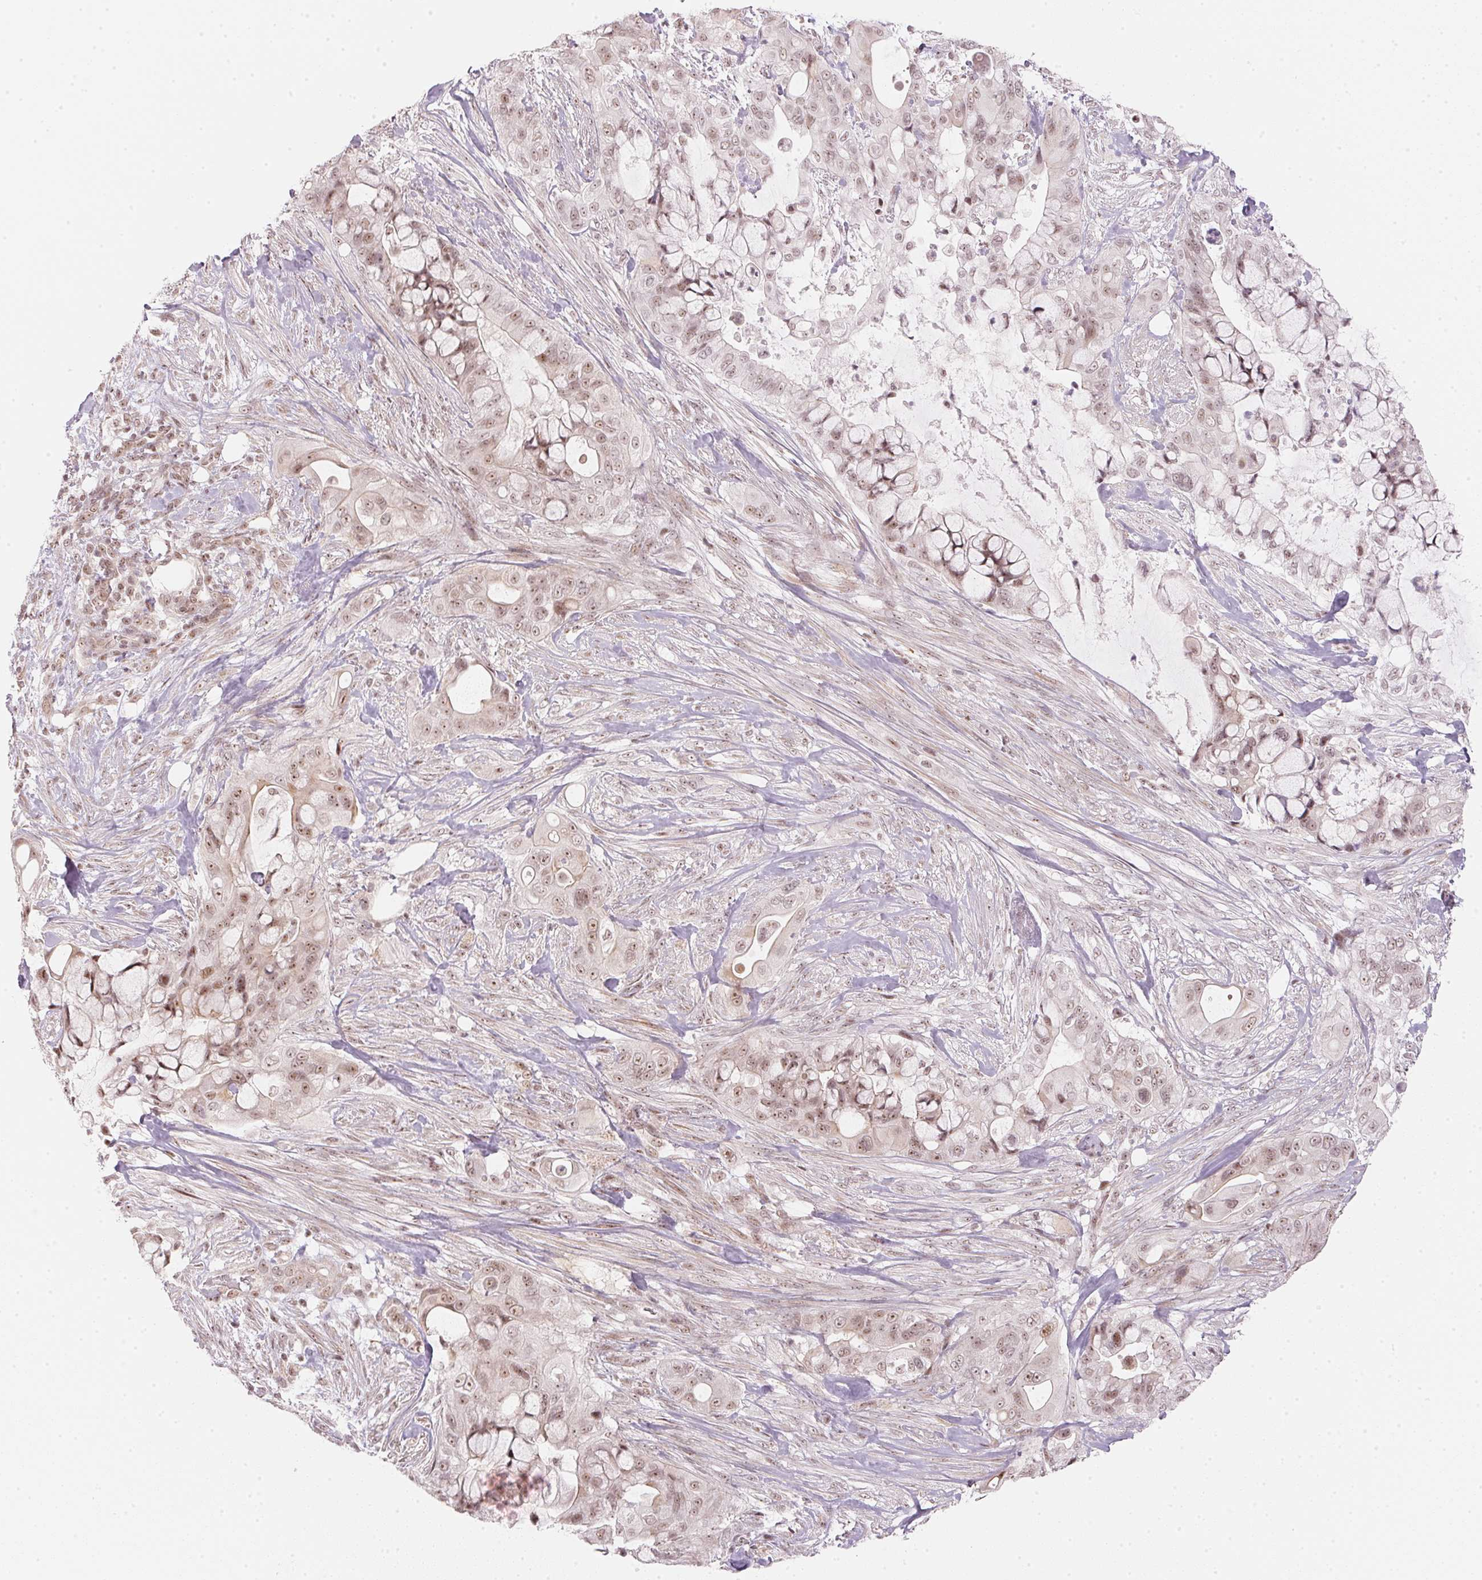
{"staining": {"intensity": "weak", "quantity": ">75%", "location": "nuclear"}, "tissue": "pancreatic cancer", "cell_type": "Tumor cells", "image_type": "cancer", "snomed": [{"axis": "morphology", "description": "Adenocarcinoma, NOS"}, {"axis": "topography", "description": "Pancreas"}], "caption": "This micrograph demonstrates IHC staining of adenocarcinoma (pancreatic), with low weak nuclear staining in approximately >75% of tumor cells.", "gene": "KAT6A", "patient": {"sex": "male", "age": 71}}